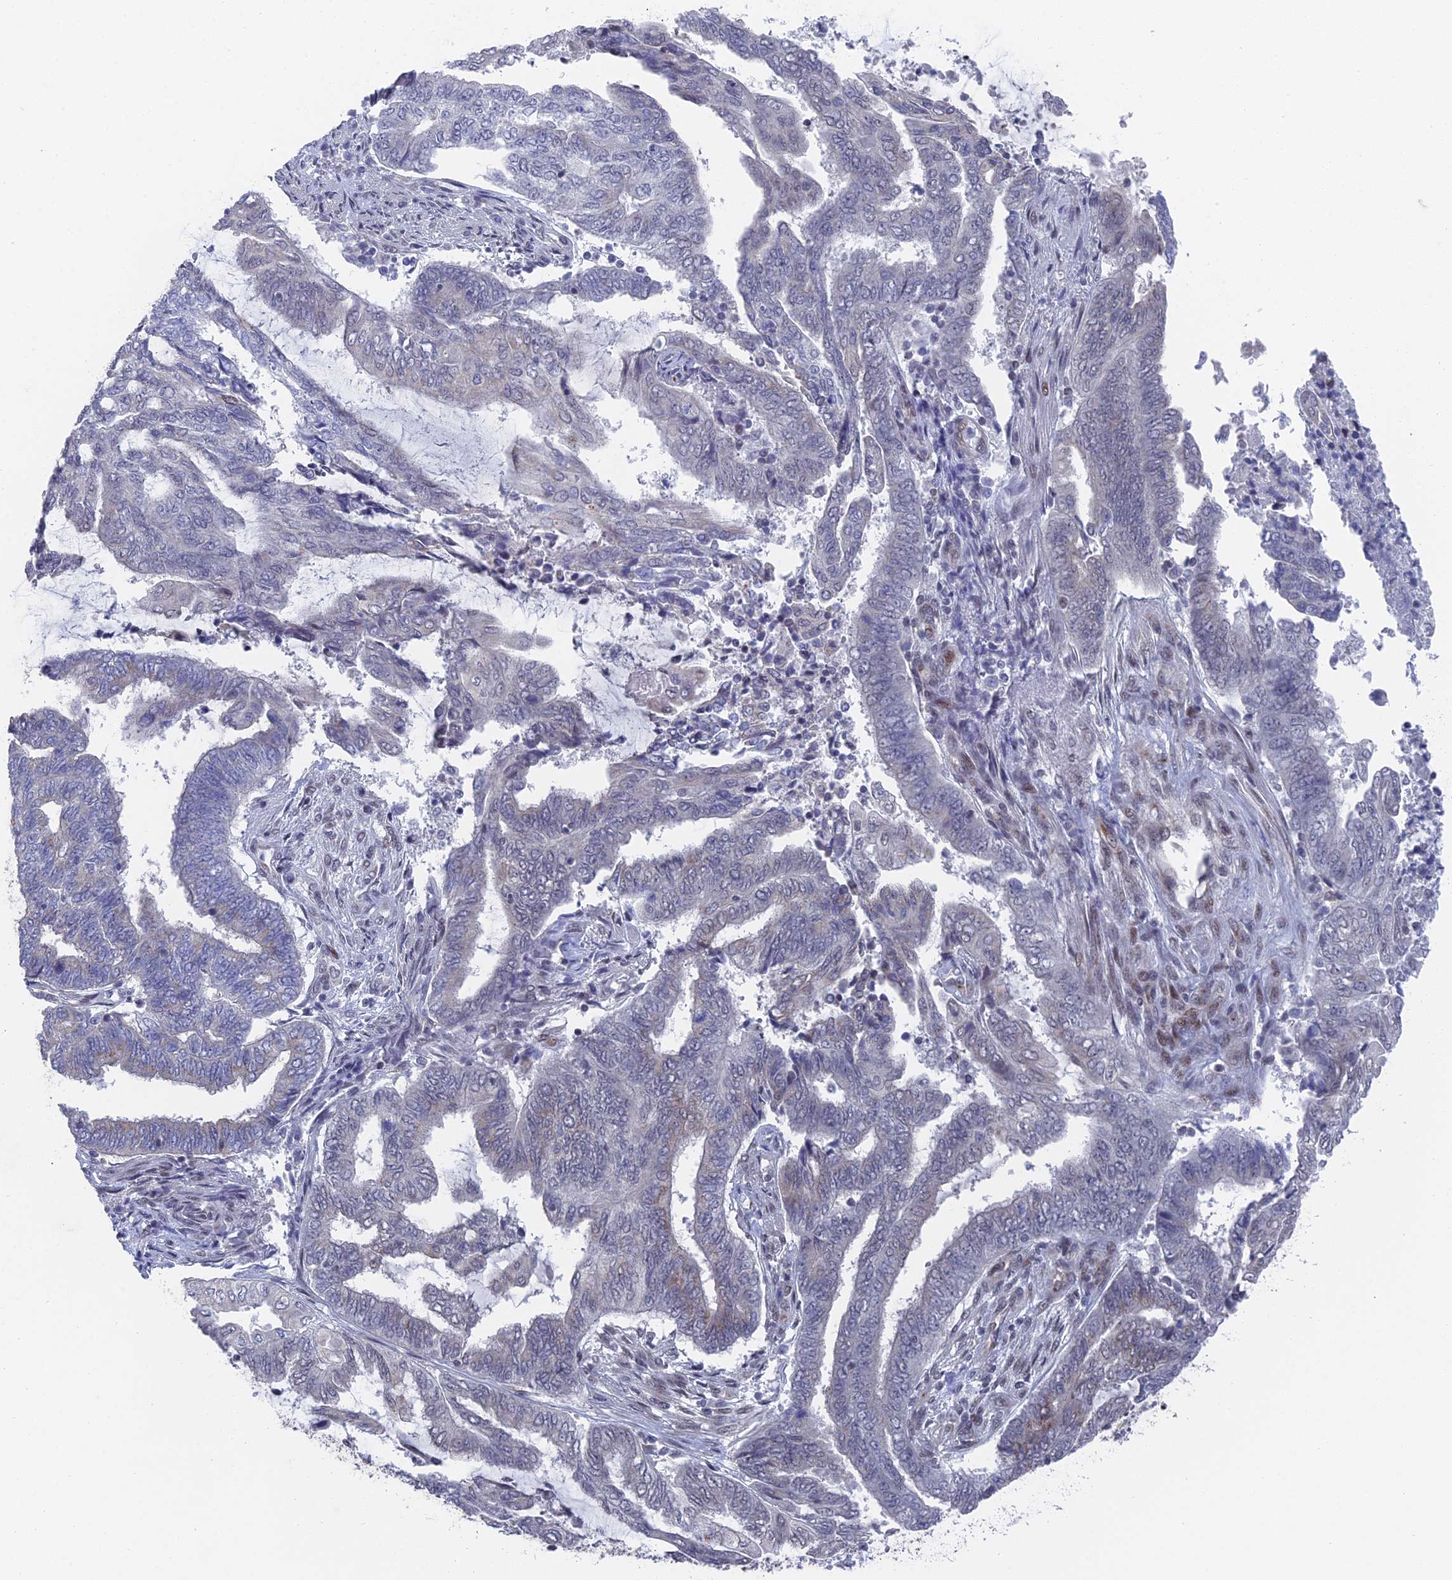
{"staining": {"intensity": "negative", "quantity": "none", "location": "none"}, "tissue": "endometrial cancer", "cell_type": "Tumor cells", "image_type": "cancer", "snomed": [{"axis": "morphology", "description": "Adenocarcinoma, NOS"}, {"axis": "topography", "description": "Uterus"}, {"axis": "topography", "description": "Endometrium"}], "caption": "The image displays no staining of tumor cells in endometrial cancer (adenocarcinoma). The staining was performed using DAB (3,3'-diaminobenzidine) to visualize the protein expression in brown, while the nuclei were stained in blue with hematoxylin (Magnification: 20x).", "gene": "FHIP2A", "patient": {"sex": "female", "age": 70}}